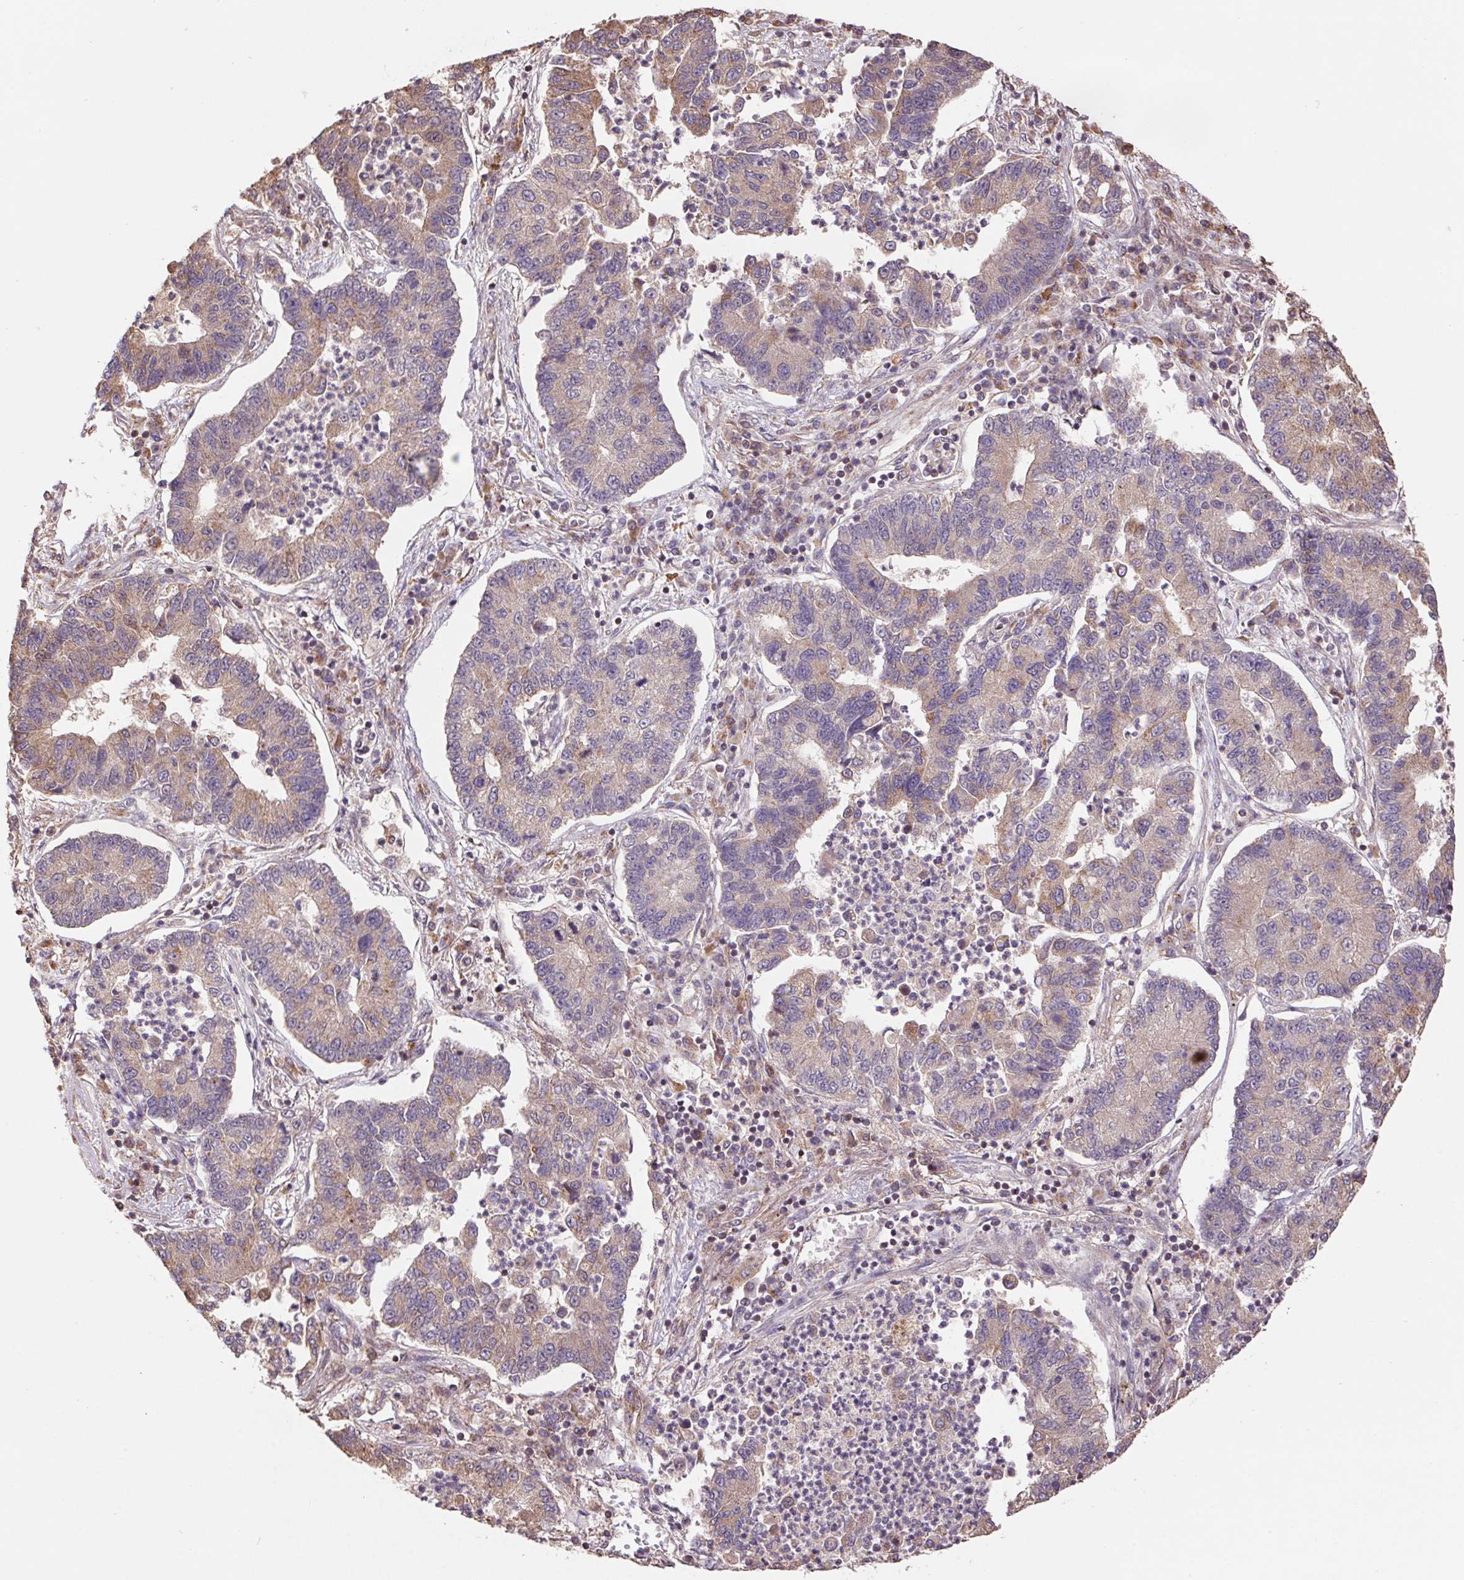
{"staining": {"intensity": "weak", "quantity": "25%-75%", "location": "cytoplasmic/membranous"}, "tissue": "lung cancer", "cell_type": "Tumor cells", "image_type": "cancer", "snomed": [{"axis": "morphology", "description": "Adenocarcinoma, NOS"}, {"axis": "topography", "description": "Lung"}], "caption": "Protein staining shows weak cytoplasmic/membranous staining in about 25%-75% of tumor cells in adenocarcinoma (lung).", "gene": "PDHA1", "patient": {"sex": "female", "age": 57}}